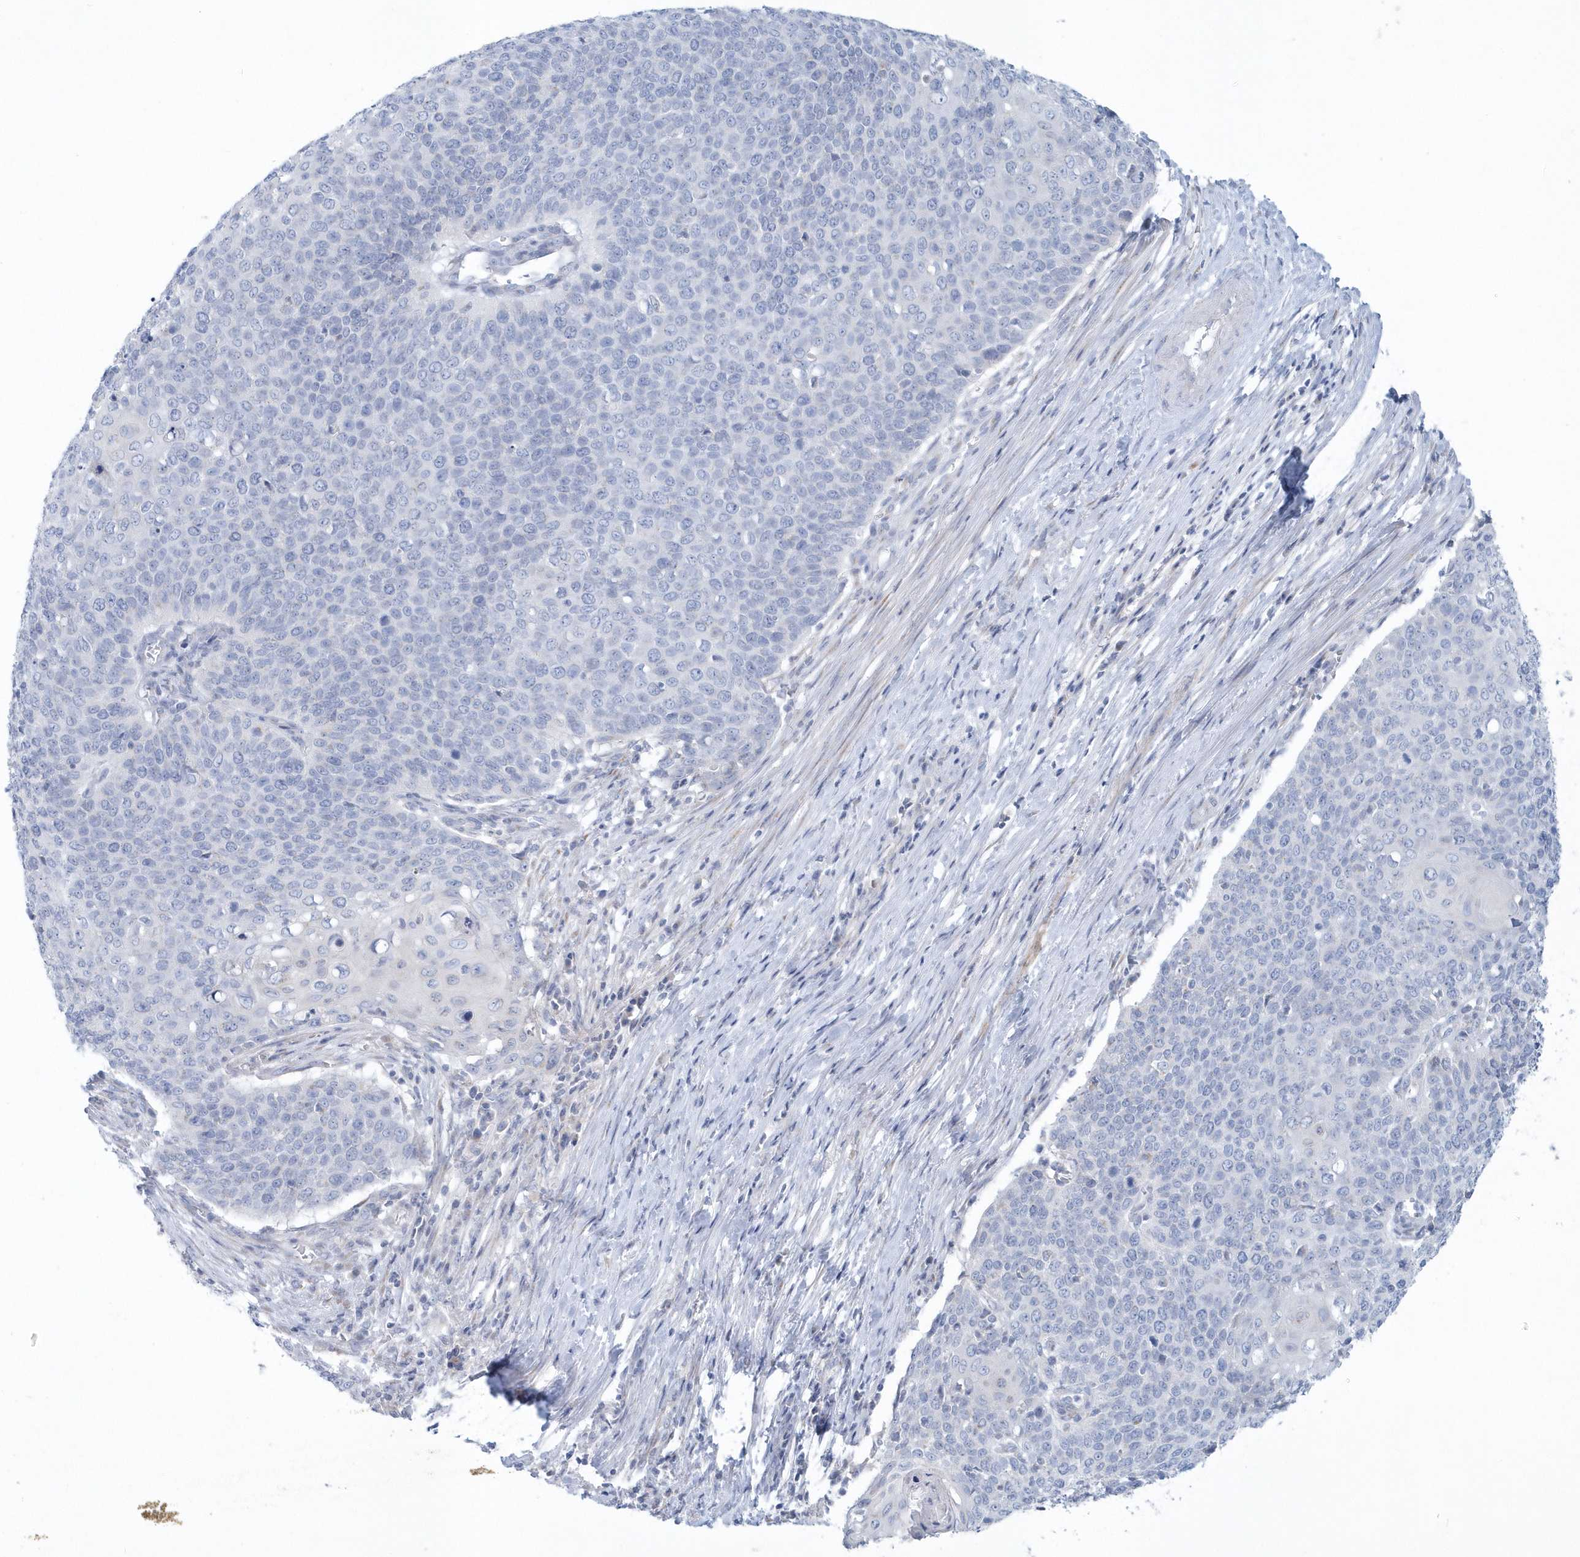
{"staining": {"intensity": "negative", "quantity": "none", "location": "none"}, "tissue": "cervical cancer", "cell_type": "Tumor cells", "image_type": "cancer", "snomed": [{"axis": "morphology", "description": "Squamous cell carcinoma, NOS"}, {"axis": "topography", "description": "Cervix"}], "caption": "Tumor cells show no significant staining in cervical cancer. The staining is performed using DAB brown chromogen with nuclei counter-stained in using hematoxylin.", "gene": "SPATA18", "patient": {"sex": "female", "age": 39}}